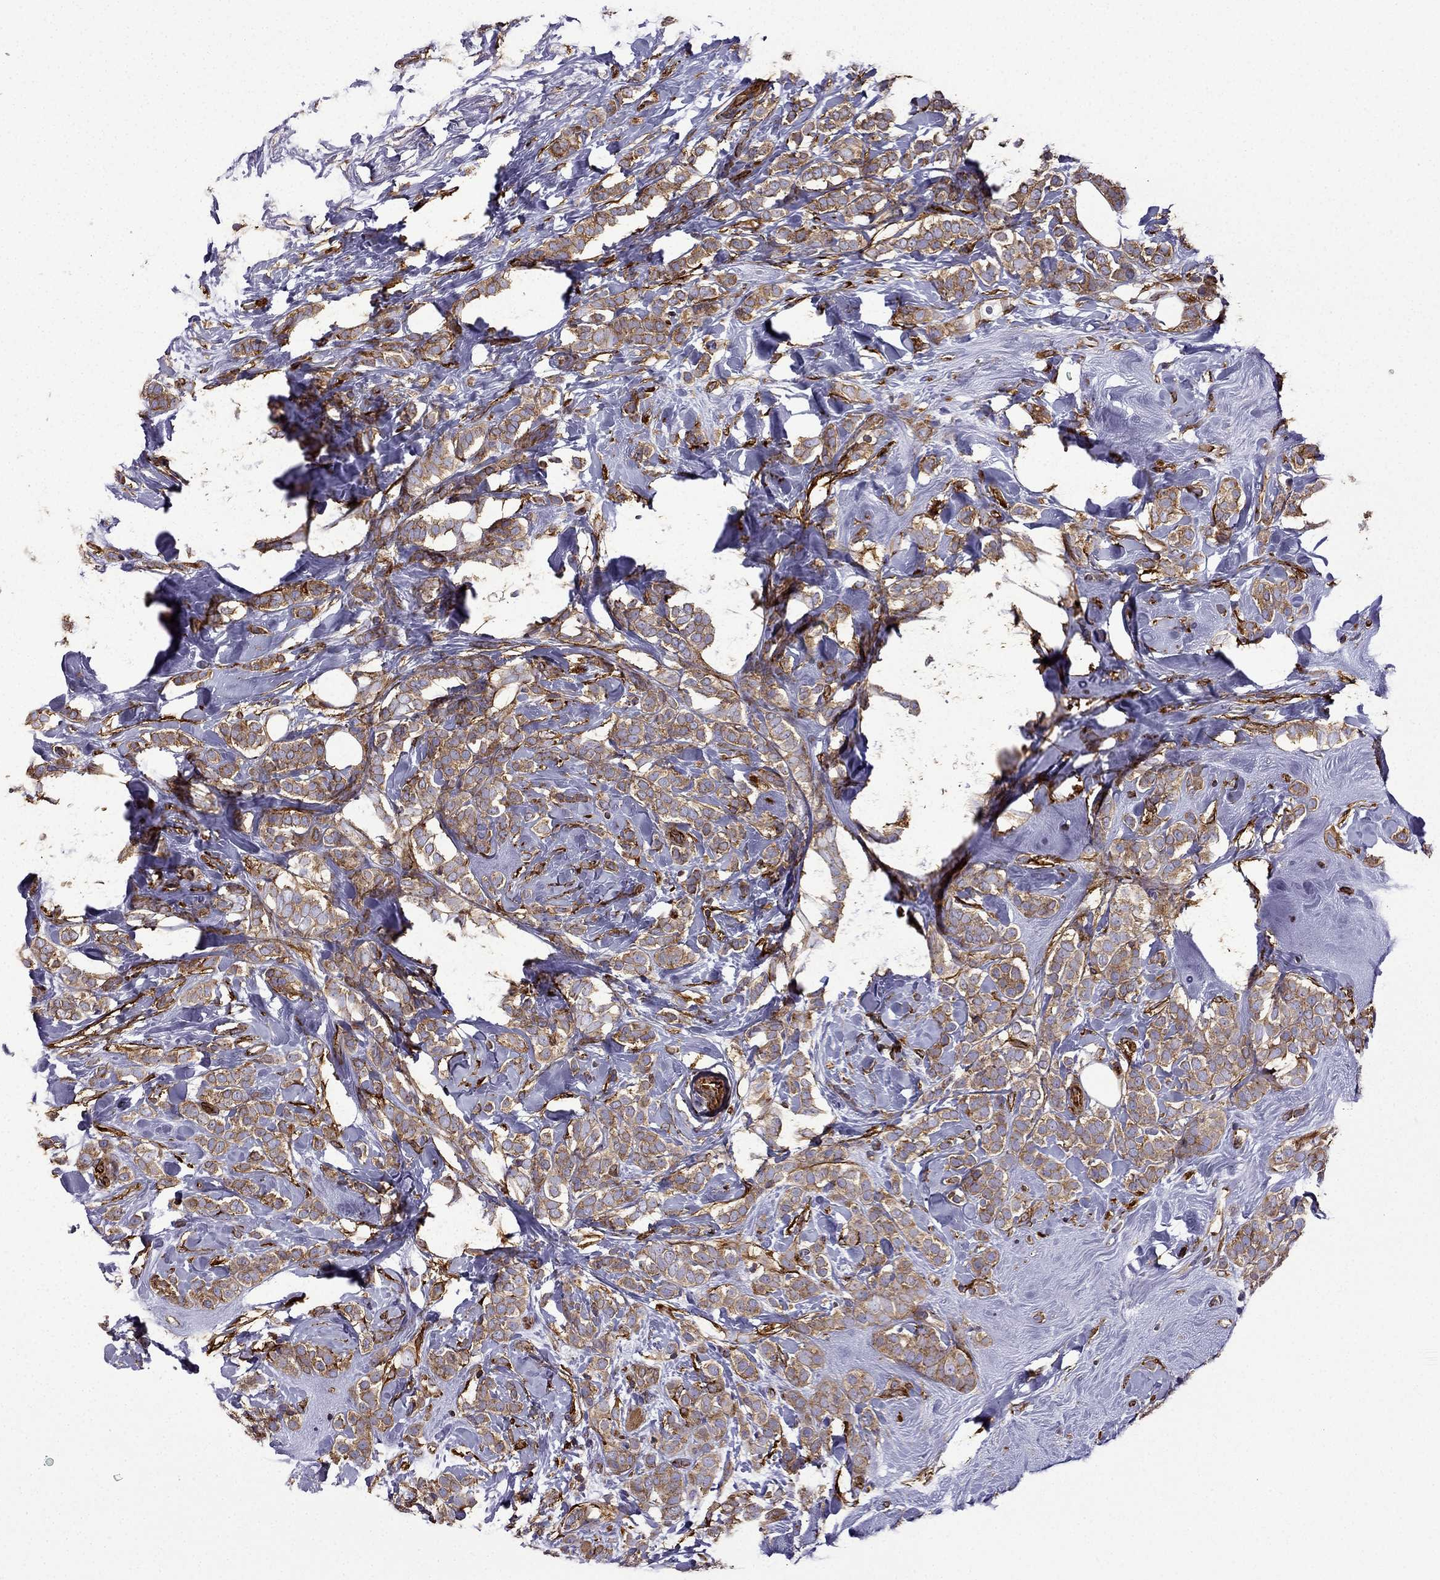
{"staining": {"intensity": "moderate", "quantity": ">75%", "location": "cytoplasmic/membranous"}, "tissue": "breast cancer", "cell_type": "Tumor cells", "image_type": "cancer", "snomed": [{"axis": "morphology", "description": "Lobular carcinoma"}, {"axis": "topography", "description": "Breast"}], "caption": "Immunohistochemistry photomicrograph of neoplastic tissue: lobular carcinoma (breast) stained using immunohistochemistry (IHC) exhibits medium levels of moderate protein expression localized specifically in the cytoplasmic/membranous of tumor cells, appearing as a cytoplasmic/membranous brown color.", "gene": "MAP4", "patient": {"sex": "female", "age": 49}}